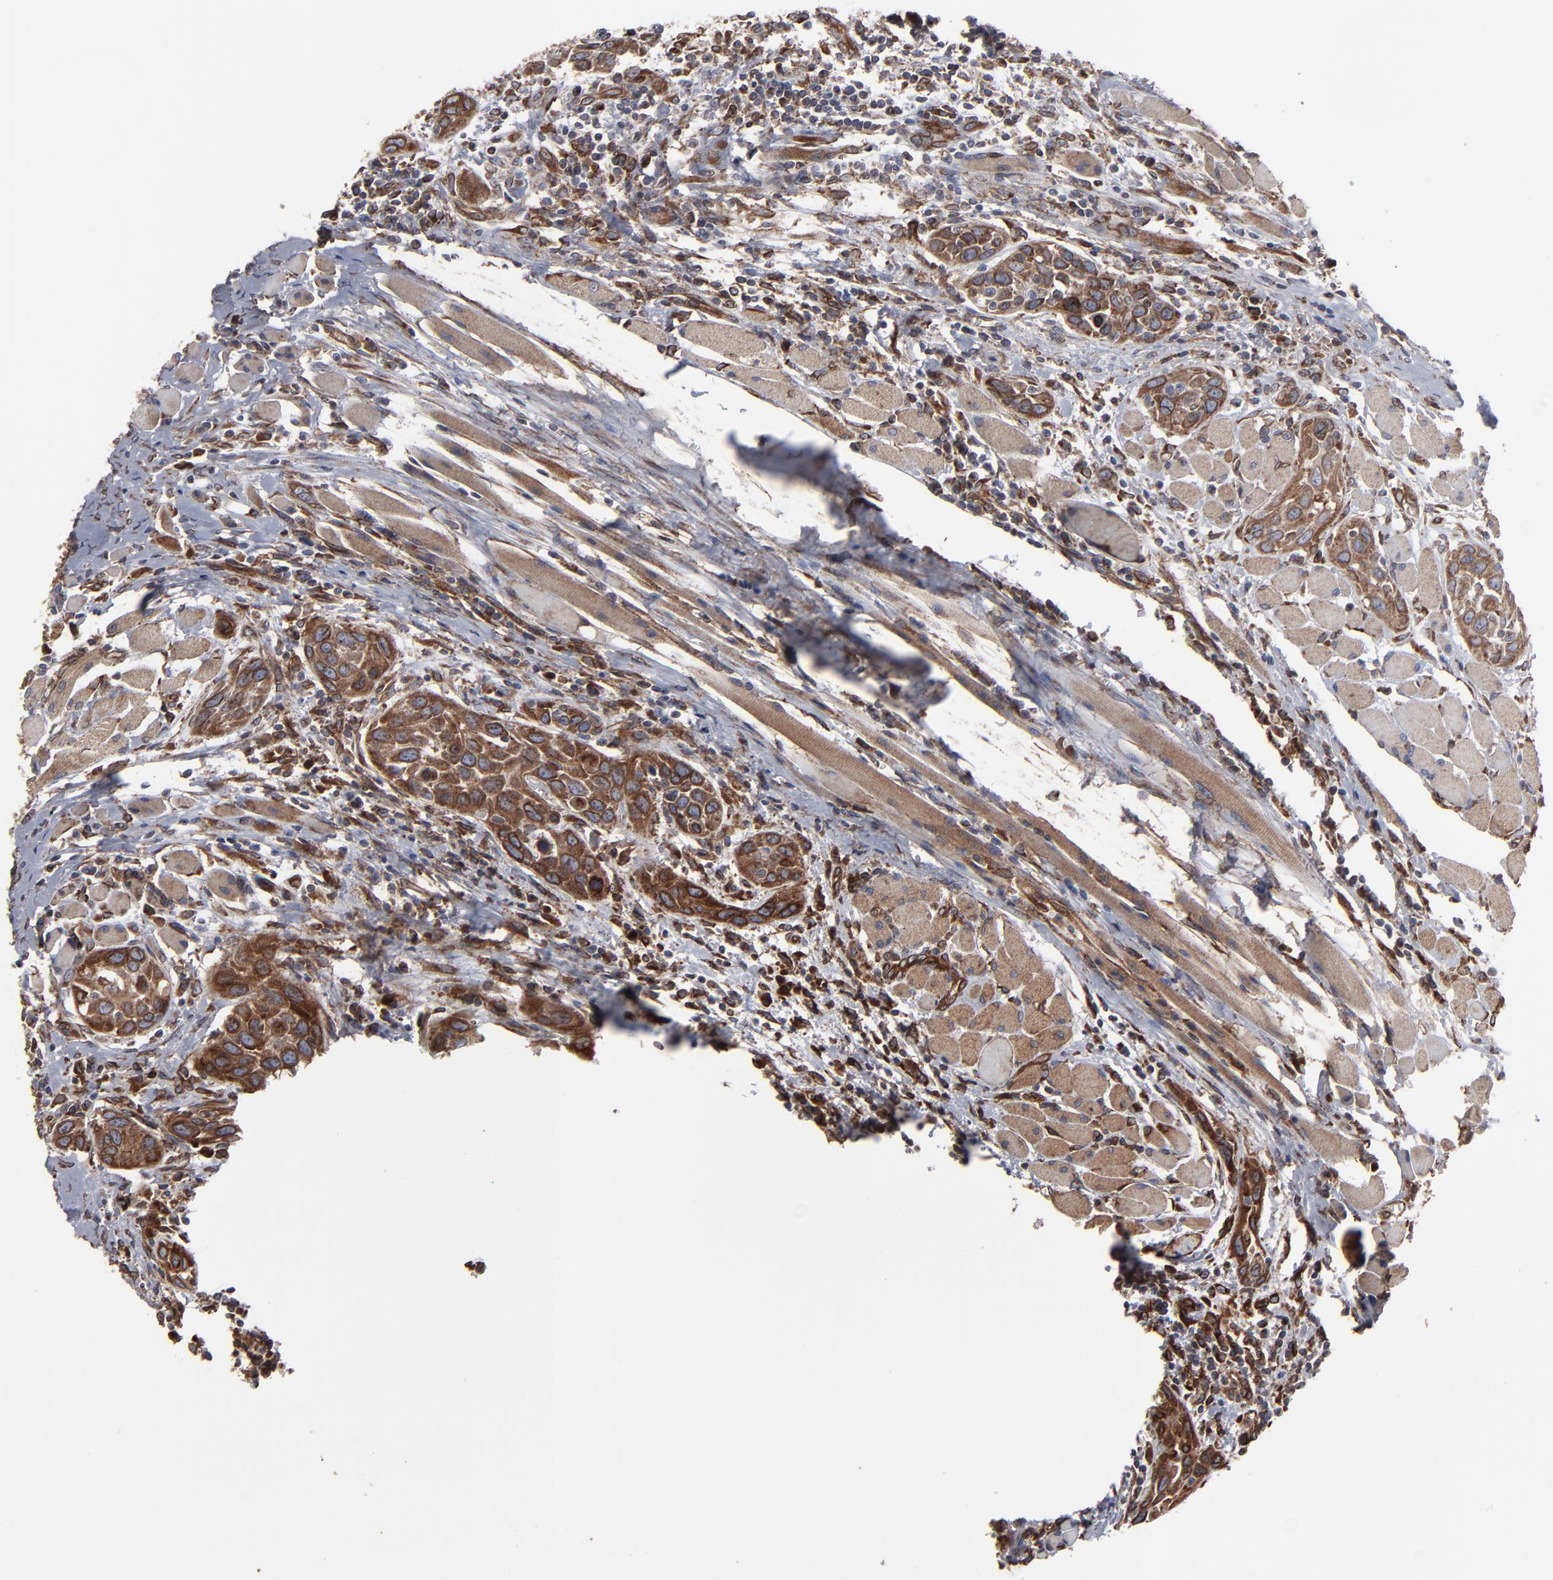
{"staining": {"intensity": "moderate", "quantity": ">75%", "location": "cytoplasmic/membranous"}, "tissue": "head and neck cancer", "cell_type": "Tumor cells", "image_type": "cancer", "snomed": [{"axis": "morphology", "description": "Squamous cell carcinoma, NOS"}, {"axis": "topography", "description": "Oral tissue"}, {"axis": "topography", "description": "Head-Neck"}], "caption": "A histopathology image of squamous cell carcinoma (head and neck) stained for a protein reveals moderate cytoplasmic/membranous brown staining in tumor cells.", "gene": "CNIH1", "patient": {"sex": "female", "age": 50}}